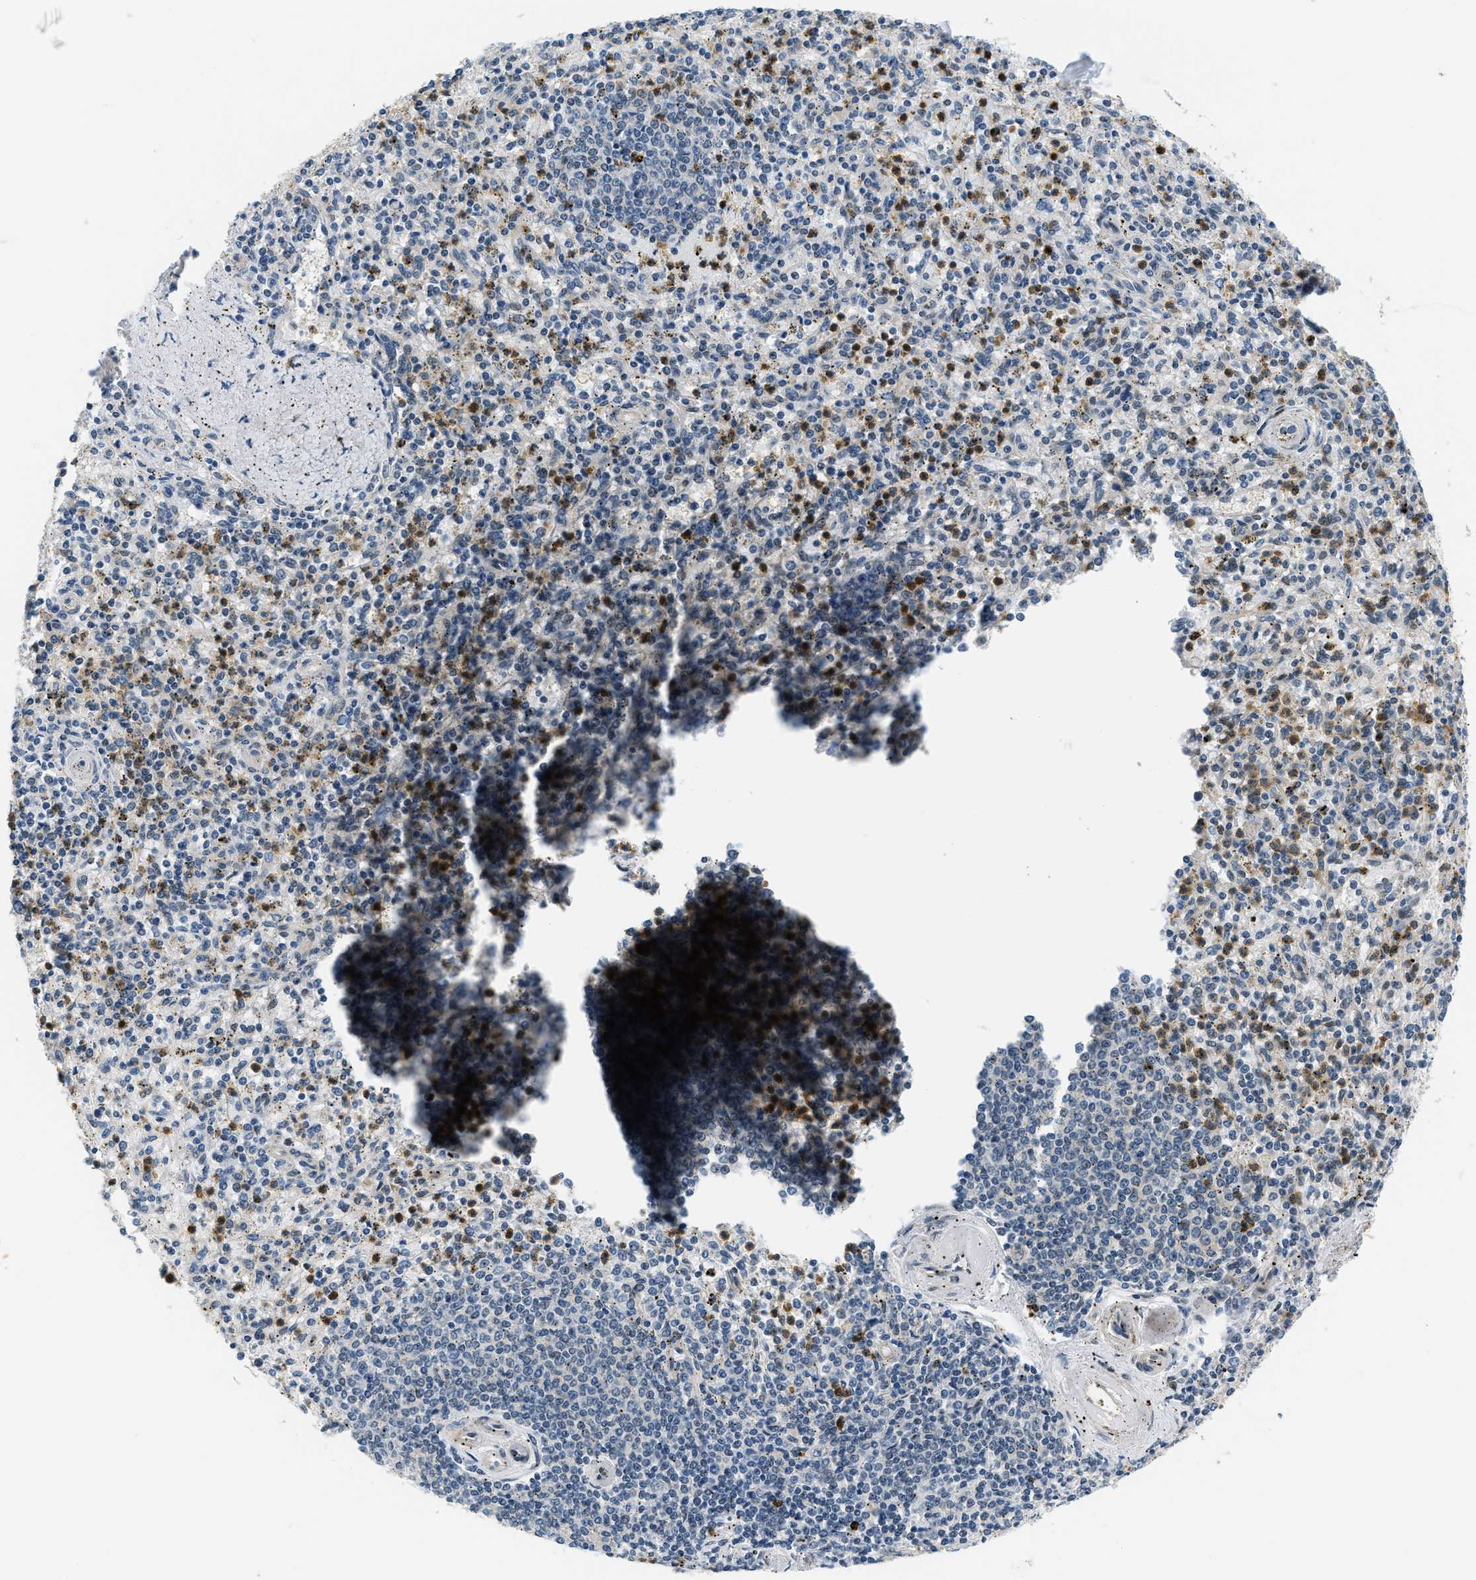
{"staining": {"intensity": "moderate", "quantity": "25%-75%", "location": "cytoplasmic/membranous"}, "tissue": "spleen", "cell_type": "Cells in red pulp", "image_type": "normal", "snomed": [{"axis": "morphology", "description": "Normal tissue, NOS"}, {"axis": "topography", "description": "Spleen"}], "caption": "Cells in red pulp reveal medium levels of moderate cytoplasmic/membranous positivity in approximately 25%-75% of cells in normal spleen.", "gene": "SMAD4", "patient": {"sex": "male", "age": 72}}